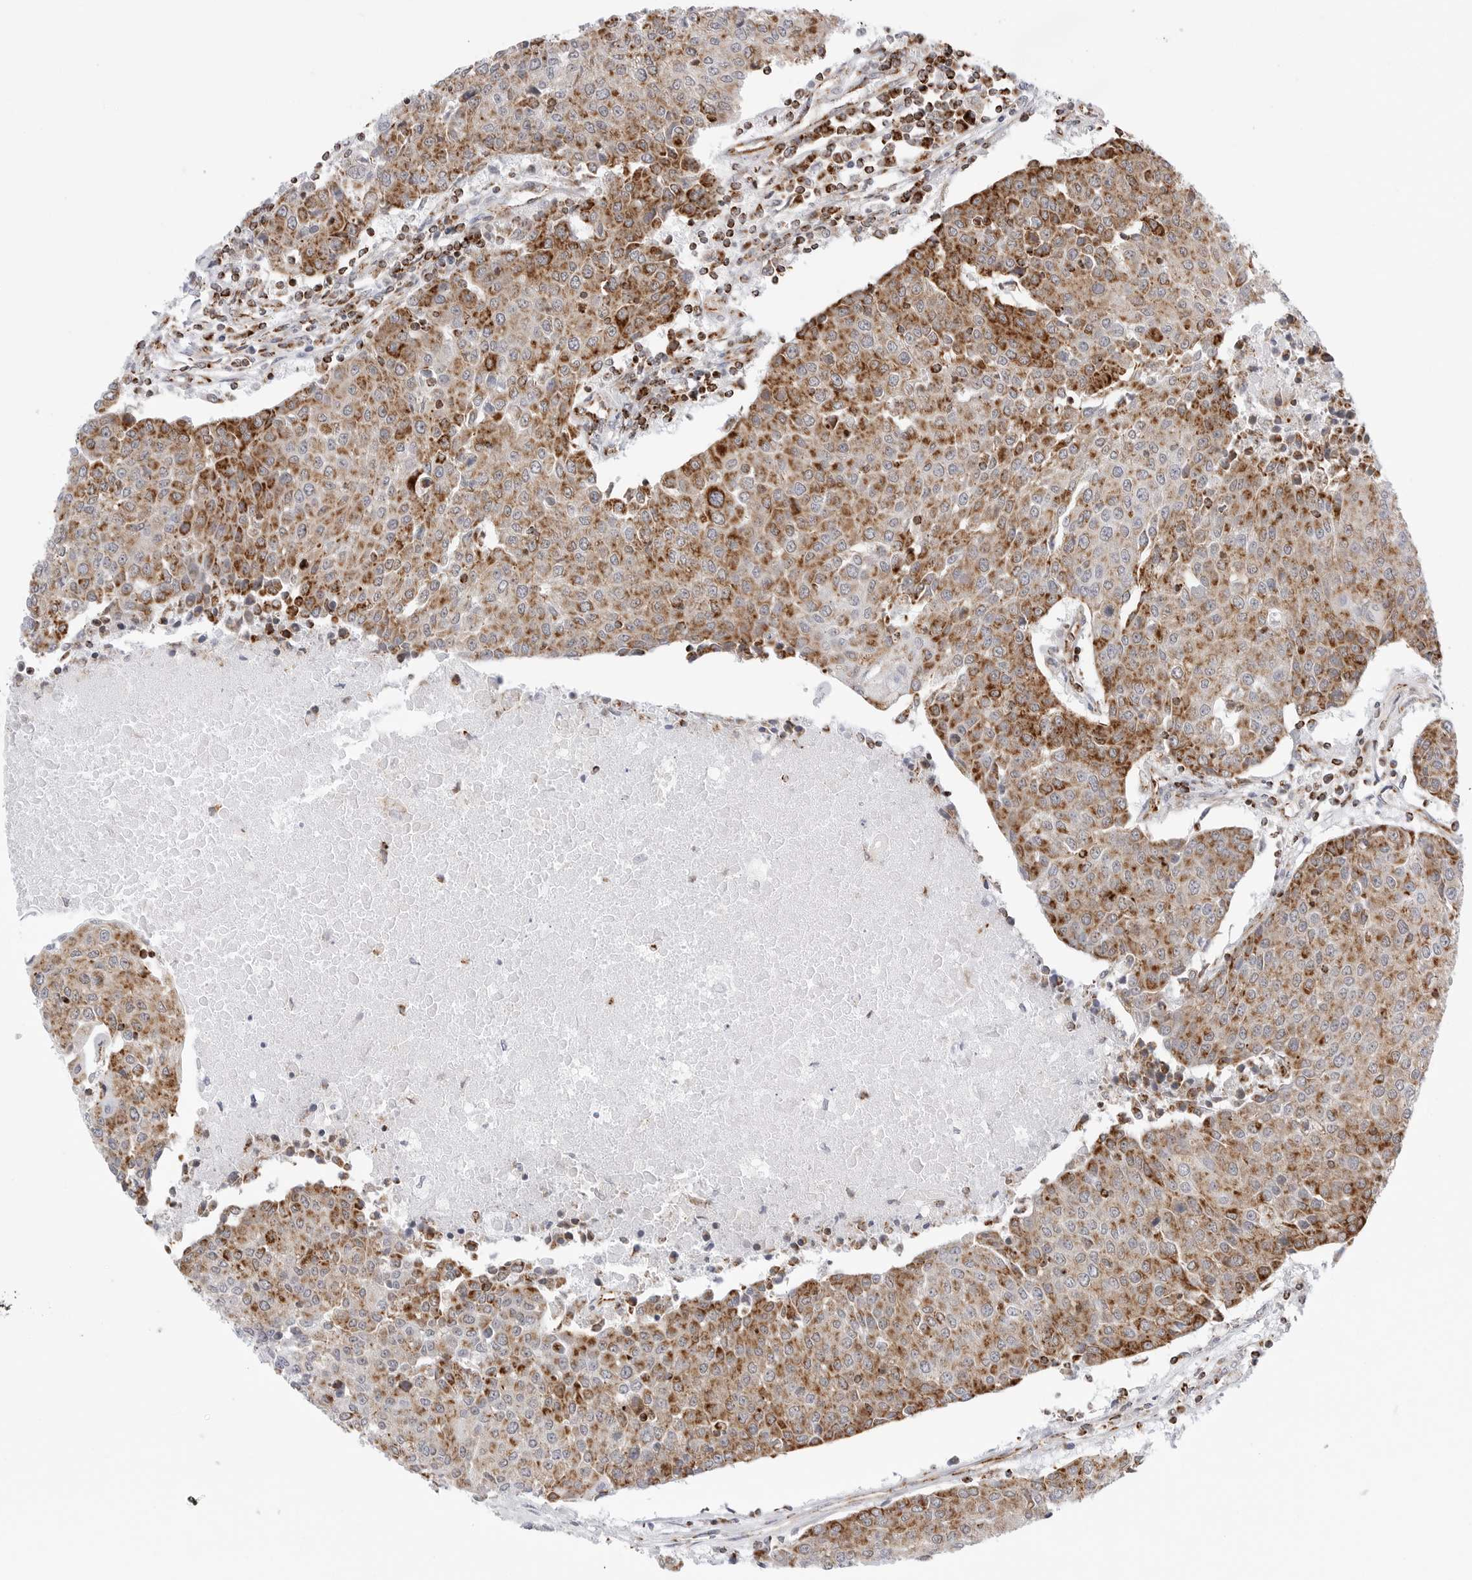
{"staining": {"intensity": "moderate", "quantity": ">75%", "location": "cytoplasmic/membranous"}, "tissue": "urothelial cancer", "cell_type": "Tumor cells", "image_type": "cancer", "snomed": [{"axis": "morphology", "description": "Urothelial carcinoma, High grade"}, {"axis": "topography", "description": "Urinary bladder"}], "caption": "Immunohistochemistry of high-grade urothelial carcinoma shows medium levels of moderate cytoplasmic/membranous staining in approximately >75% of tumor cells.", "gene": "ATP5IF1", "patient": {"sex": "female", "age": 85}}